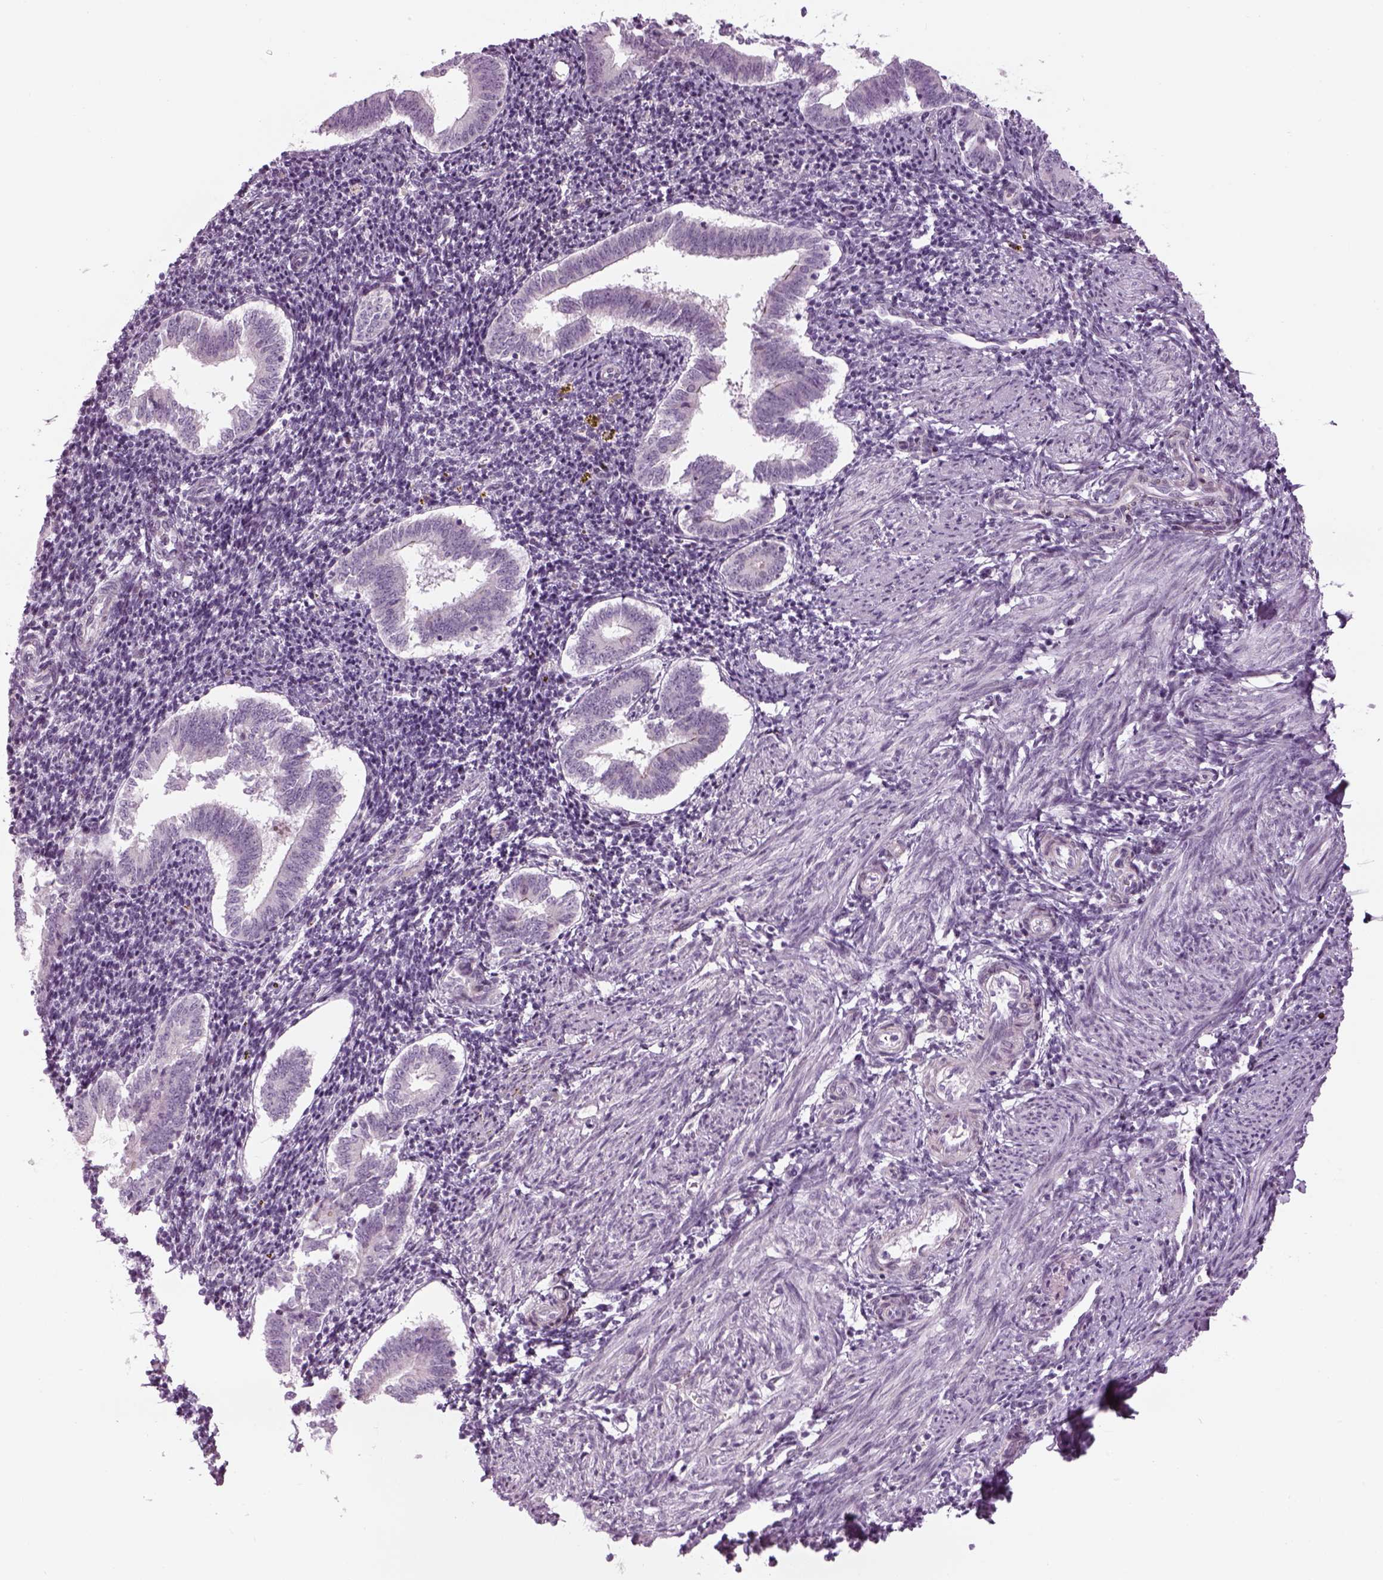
{"staining": {"intensity": "negative", "quantity": "none", "location": "none"}, "tissue": "endometrium", "cell_type": "Cells in endometrial stroma", "image_type": "normal", "snomed": [{"axis": "morphology", "description": "Normal tissue, NOS"}, {"axis": "topography", "description": "Endometrium"}], "caption": "The micrograph shows no staining of cells in endometrial stroma in benign endometrium.", "gene": "LRRIQ3", "patient": {"sex": "female", "age": 25}}